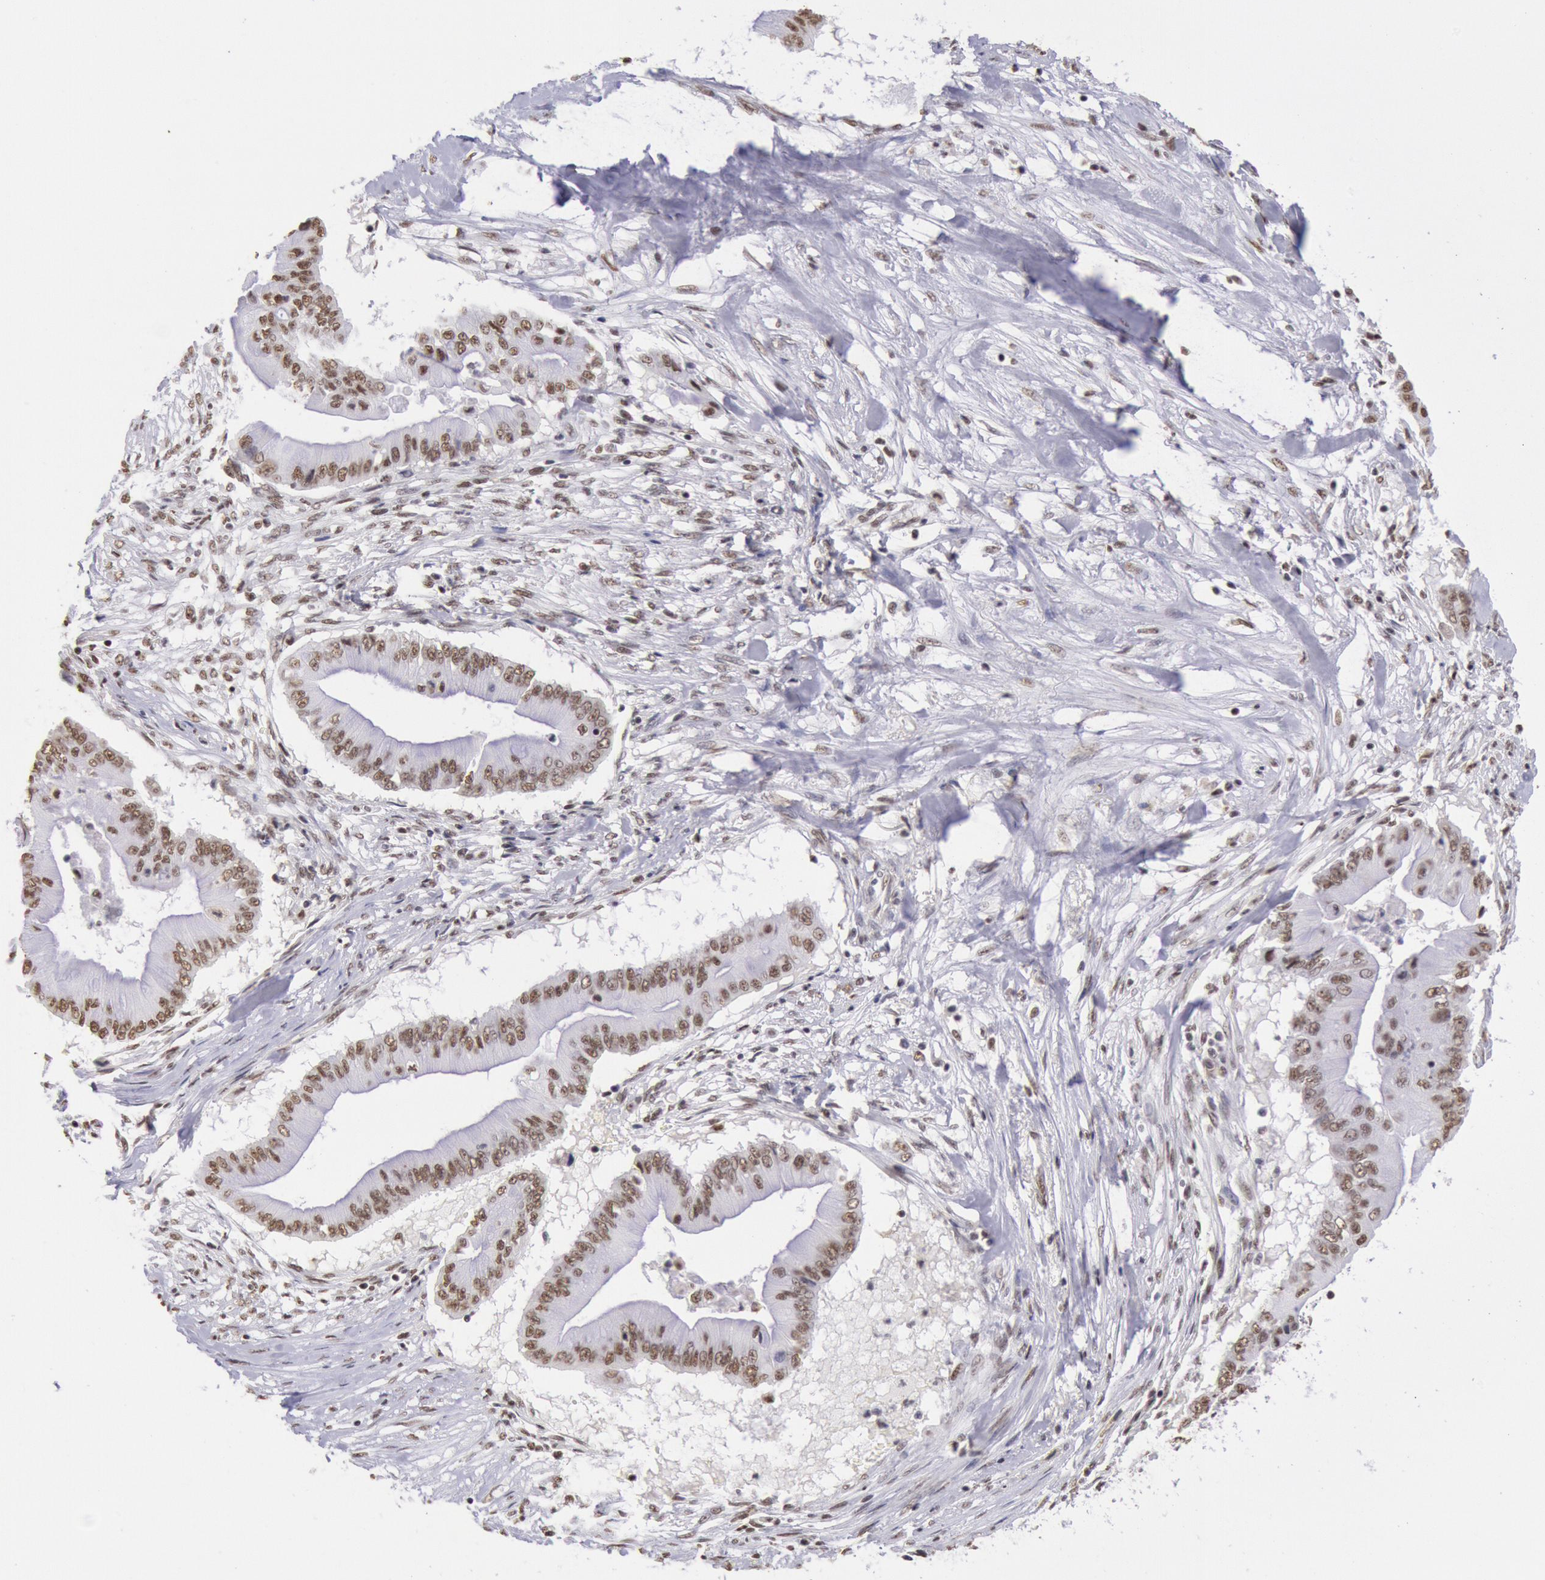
{"staining": {"intensity": "weak", "quantity": ">75%", "location": "nuclear"}, "tissue": "pancreatic cancer", "cell_type": "Tumor cells", "image_type": "cancer", "snomed": [{"axis": "morphology", "description": "Adenocarcinoma, NOS"}, {"axis": "topography", "description": "Pancreas"}], "caption": "Immunohistochemical staining of pancreatic adenocarcinoma reveals low levels of weak nuclear expression in approximately >75% of tumor cells.", "gene": "SNRPD3", "patient": {"sex": "male", "age": 62}}